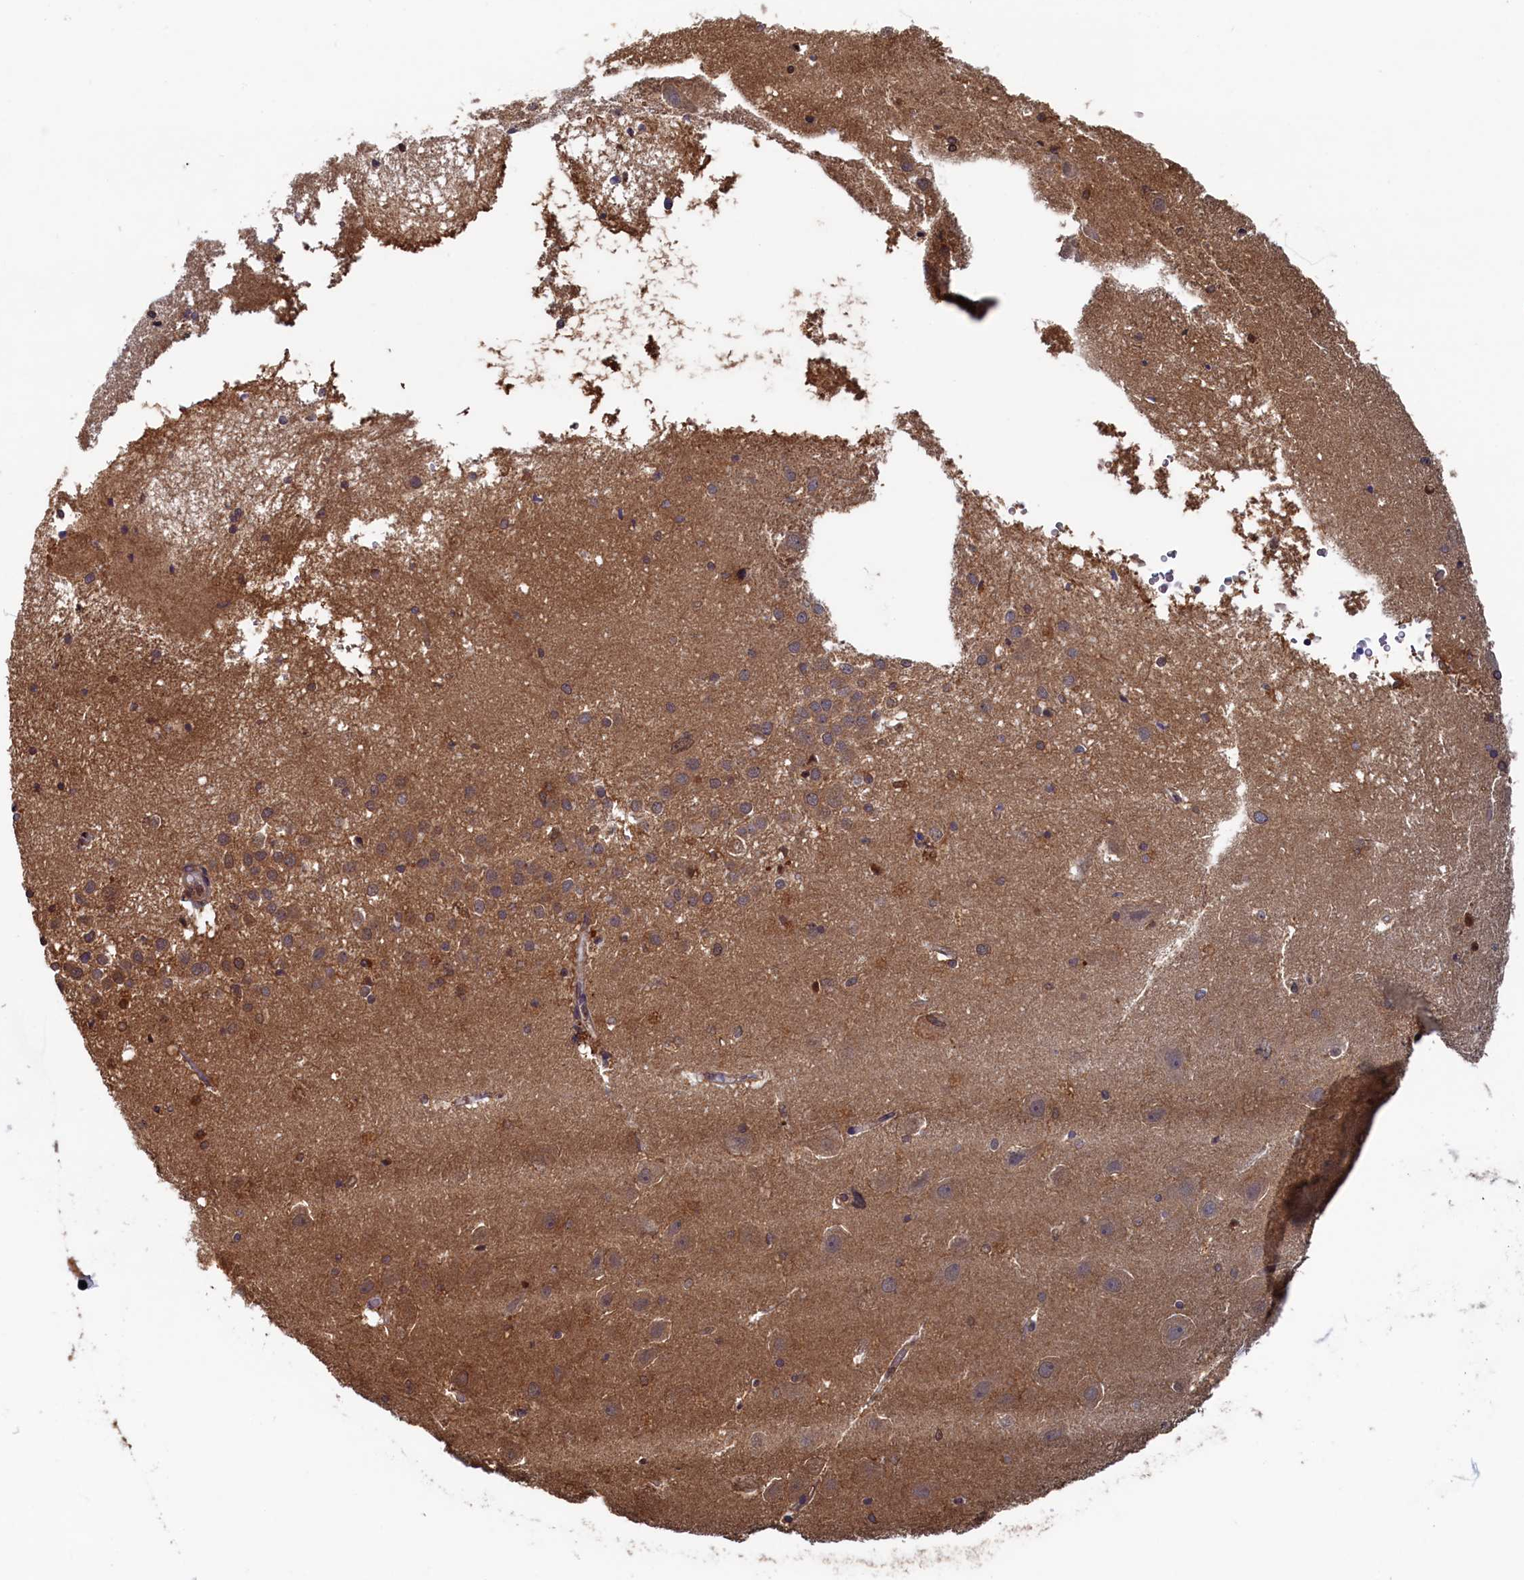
{"staining": {"intensity": "moderate", "quantity": "<25%", "location": "cytoplasmic/membranous,nuclear"}, "tissue": "hippocampus", "cell_type": "Glial cells", "image_type": "normal", "snomed": [{"axis": "morphology", "description": "Normal tissue, NOS"}, {"axis": "topography", "description": "Hippocampus"}], "caption": "This micrograph exhibits IHC staining of normal hippocampus, with low moderate cytoplasmic/membranous,nuclear expression in about <25% of glial cells.", "gene": "AHCY", "patient": {"sex": "female", "age": 52}}